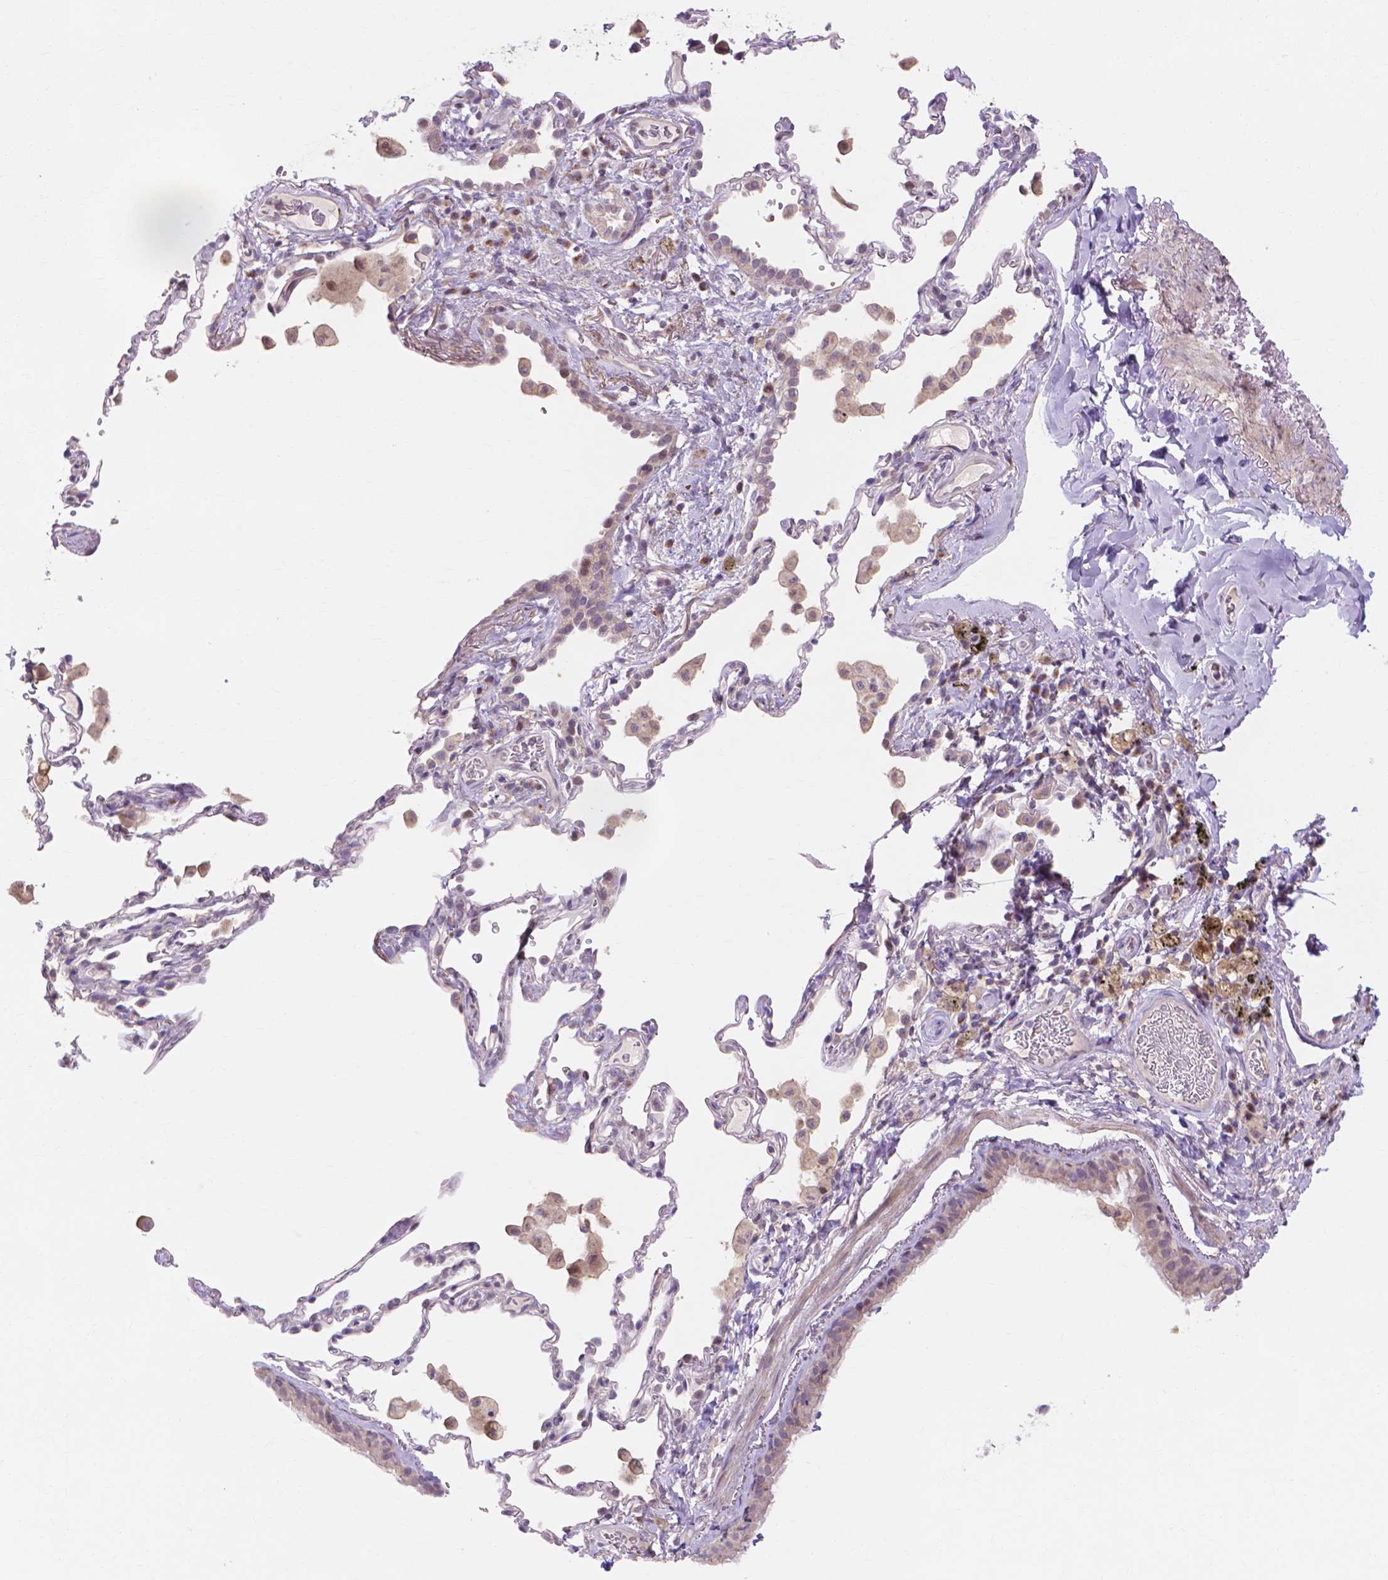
{"staining": {"intensity": "weak", "quantity": "25%-75%", "location": "cytoplasmic/membranous"}, "tissue": "bronchus", "cell_type": "Respiratory epithelial cells", "image_type": "normal", "snomed": [{"axis": "morphology", "description": "Normal tissue, NOS"}, {"axis": "topography", "description": "Bronchus"}, {"axis": "topography", "description": "Lung"}], "caption": "Protein positivity by immunohistochemistry (IHC) shows weak cytoplasmic/membranous staining in approximately 25%-75% of respiratory epithelial cells in normal bronchus.", "gene": "PRDM13", "patient": {"sex": "male", "age": 54}}